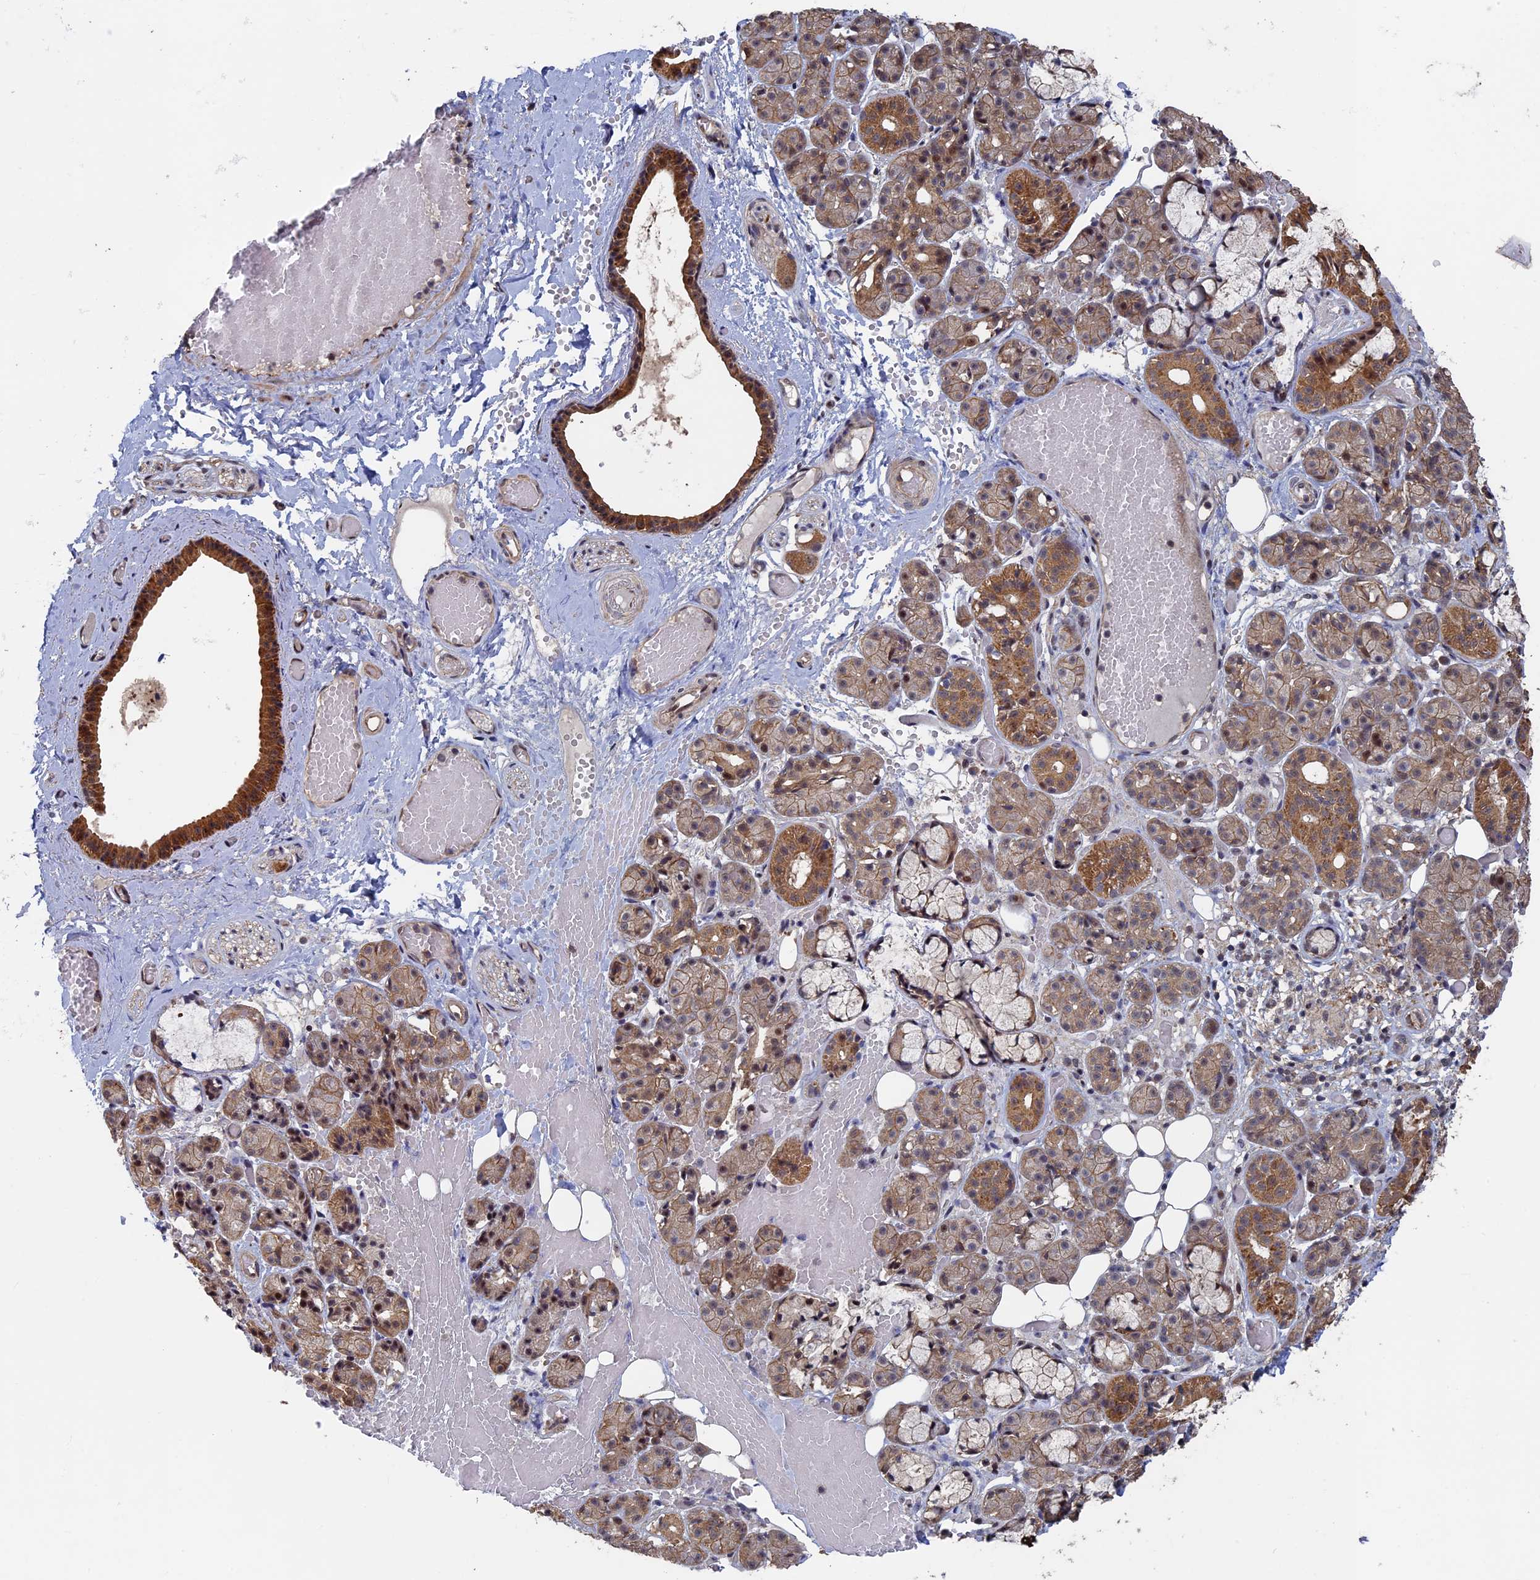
{"staining": {"intensity": "moderate", "quantity": "25%-75%", "location": "cytoplasmic/membranous"}, "tissue": "salivary gland", "cell_type": "Glandular cells", "image_type": "normal", "snomed": [{"axis": "morphology", "description": "Normal tissue, NOS"}, {"axis": "topography", "description": "Salivary gland"}], "caption": "Salivary gland stained with IHC exhibits moderate cytoplasmic/membranous positivity in approximately 25%-75% of glandular cells. Ihc stains the protein in brown and the nuclei are stained blue.", "gene": "KIAA1328", "patient": {"sex": "male", "age": 63}}